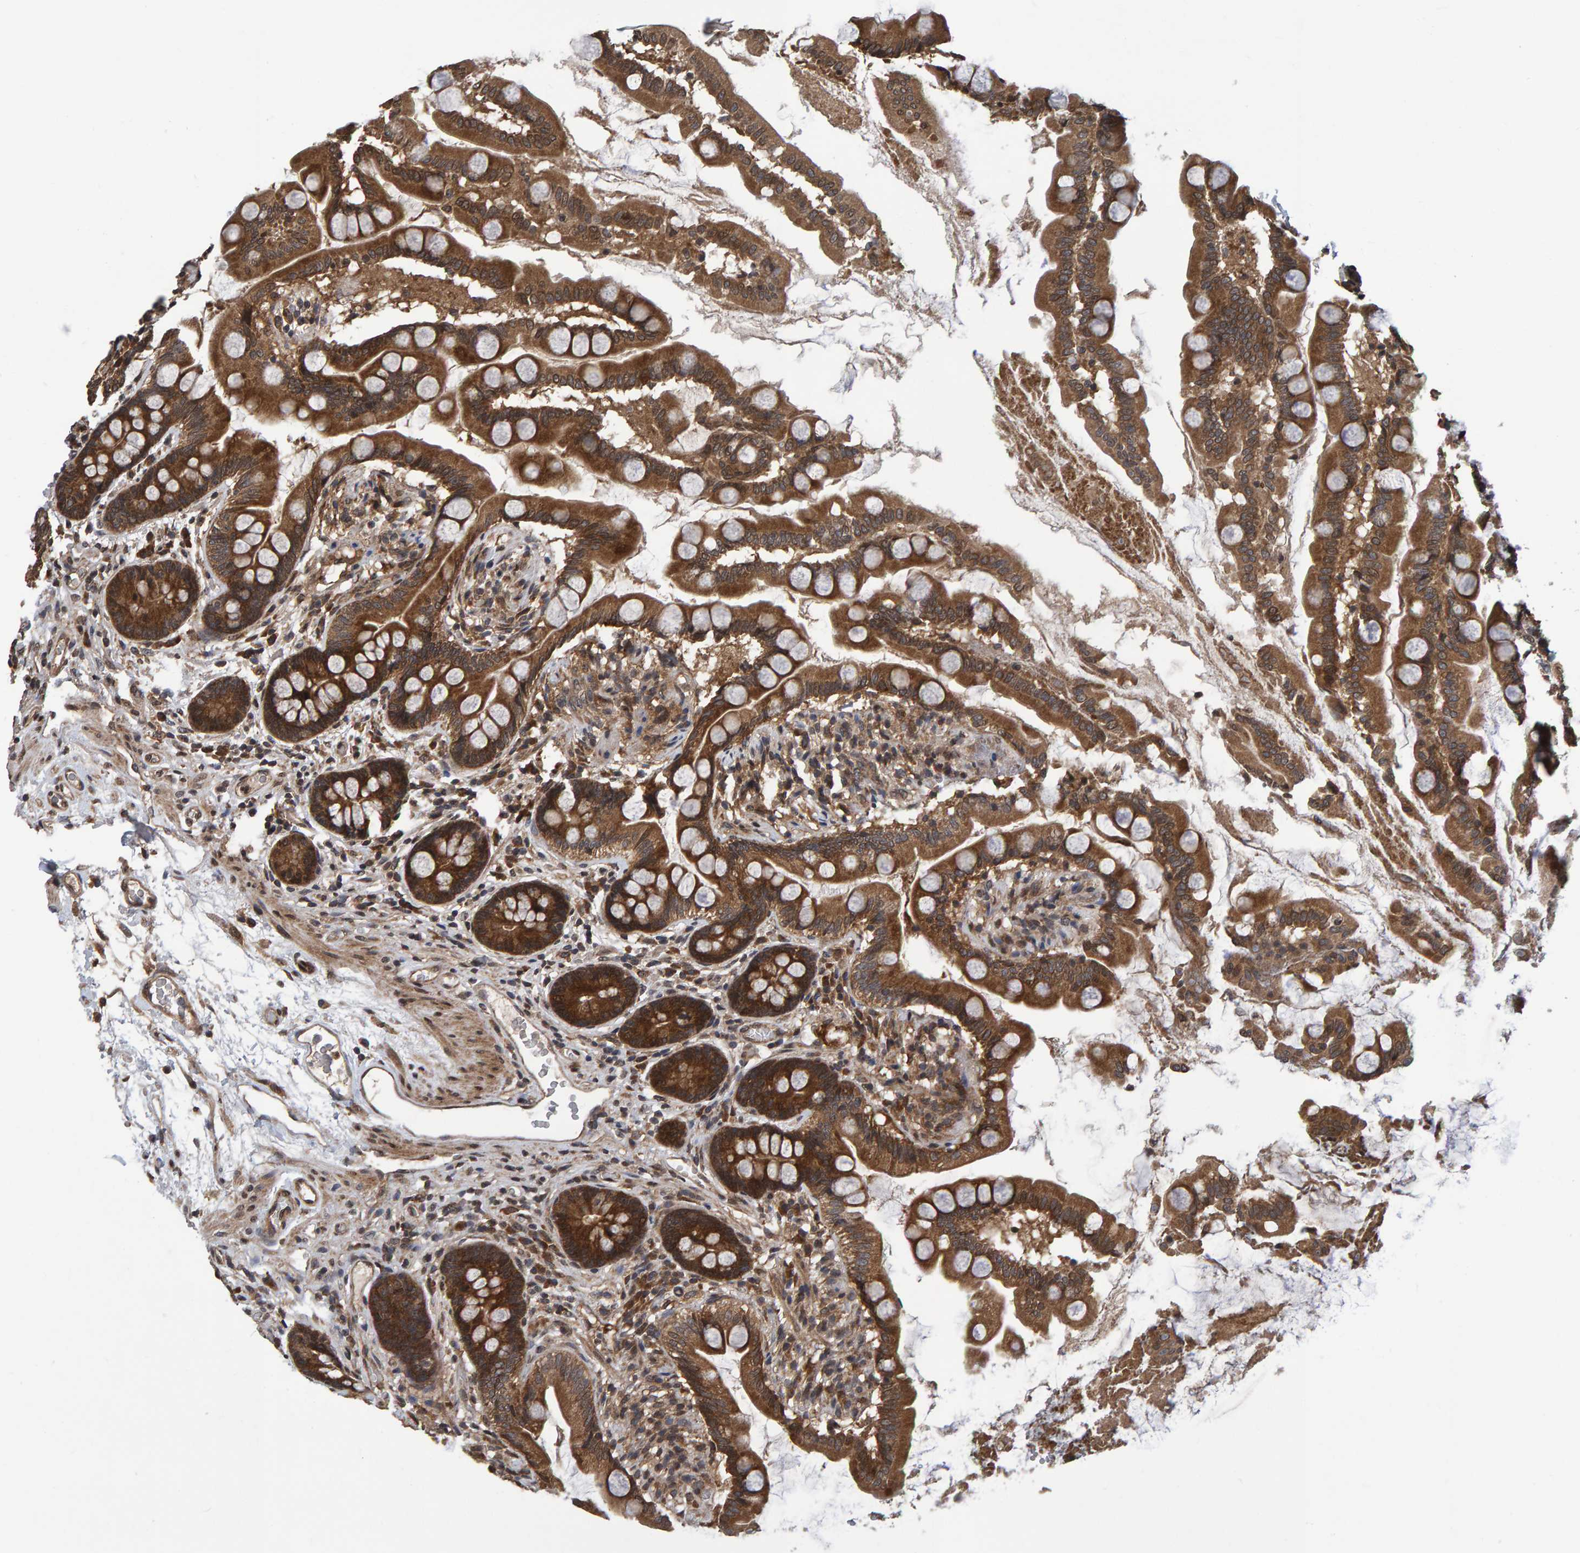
{"staining": {"intensity": "strong", "quantity": ">75%", "location": "cytoplasmic/membranous"}, "tissue": "small intestine", "cell_type": "Glandular cells", "image_type": "normal", "snomed": [{"axis": "morphology", "description": "Normal tissue, NOS"}, {"axis": "topography", "description": "Small intestine"}], "caption": "Glandular cells reveal strong cytoplasmic/membranous positivity in about >75% of cells in unremarkable small intestine.", "gene": "GAB2", "patient": {"sex": "female", "age": 56}}